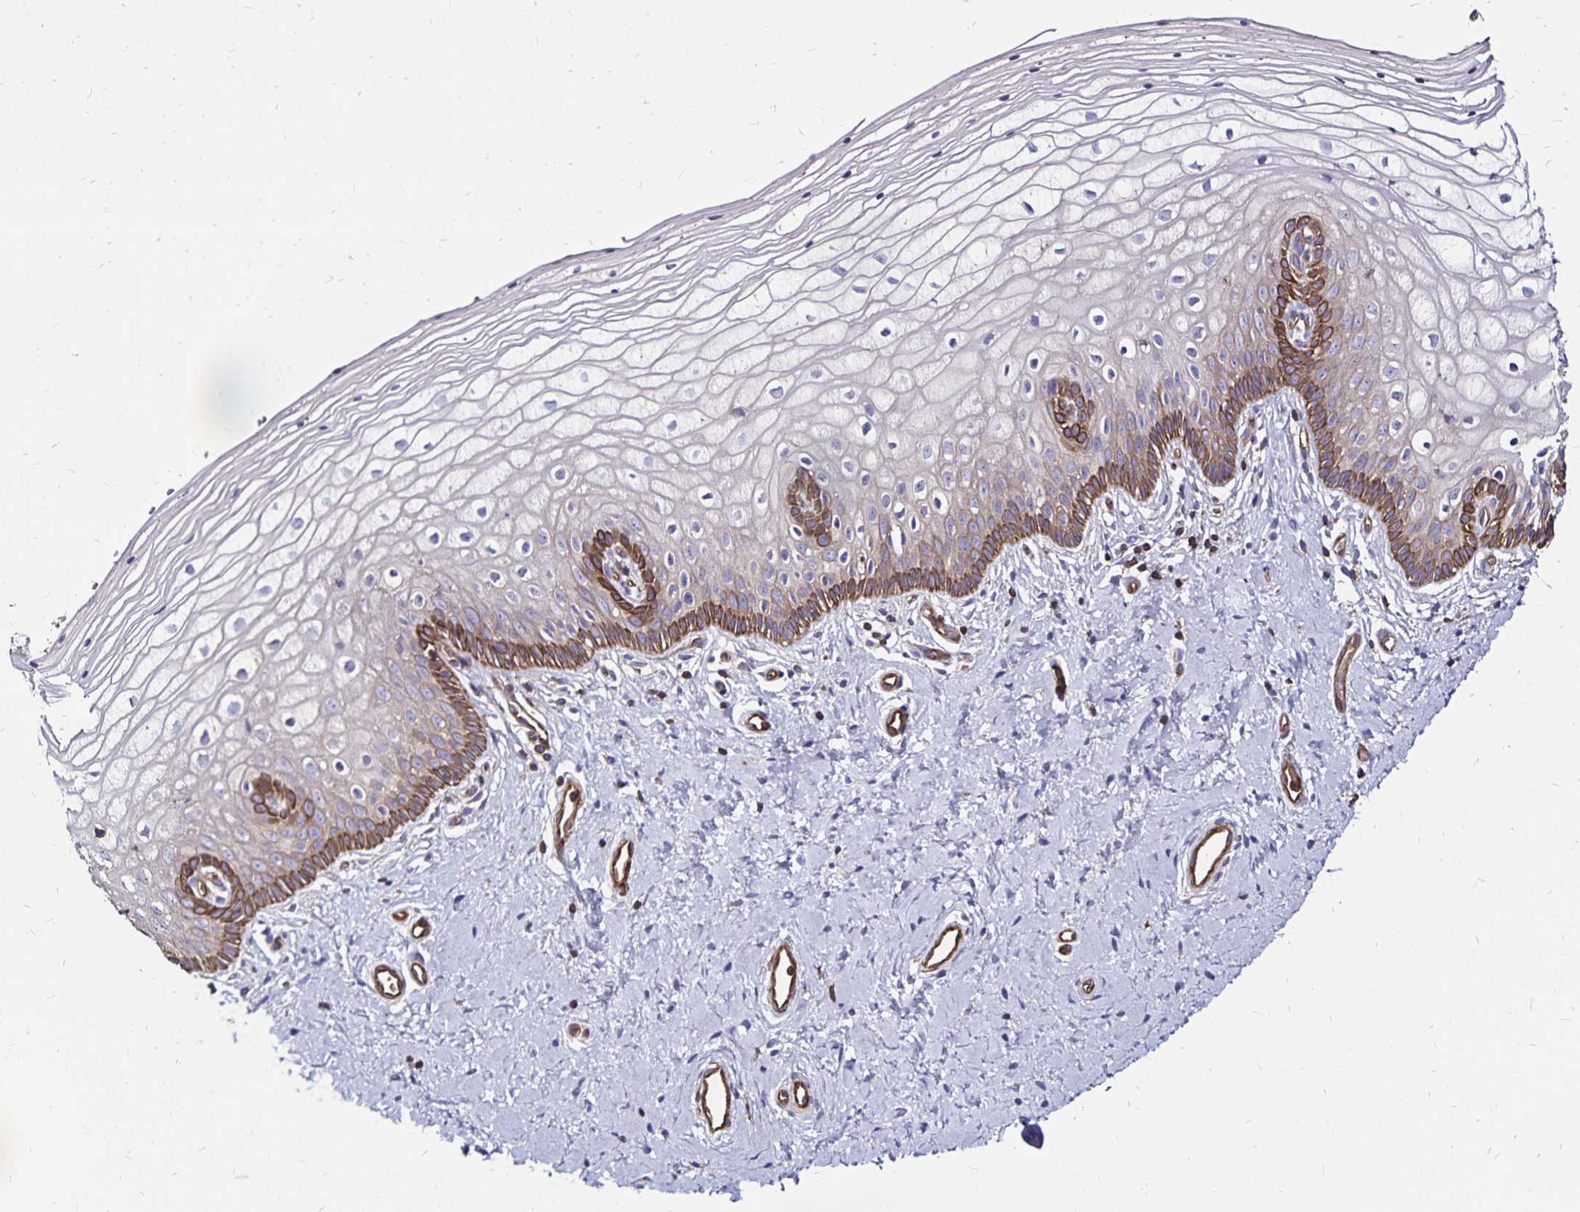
{"staining": {"intensity": "moderate", "quantity": "<25%", "location": "cytoplasmic/membranous"}, "tissue": "vagina", "cell_type": "Squamous epithelial cells", "image_type": "normal", "snomed": [{"axis": "morphology", "description": "Normal tissue, NOS"}, {"axis": "topography", "description": "Vagina"}], "caption": "The histopathology image demonstrates a brown stain indicating the presence of a protein in the cytoplasmic/membranous of squamous epithelial cells in vagina.", "gene": "RPRML", "patient": {"sex": "female", "age": 39}}